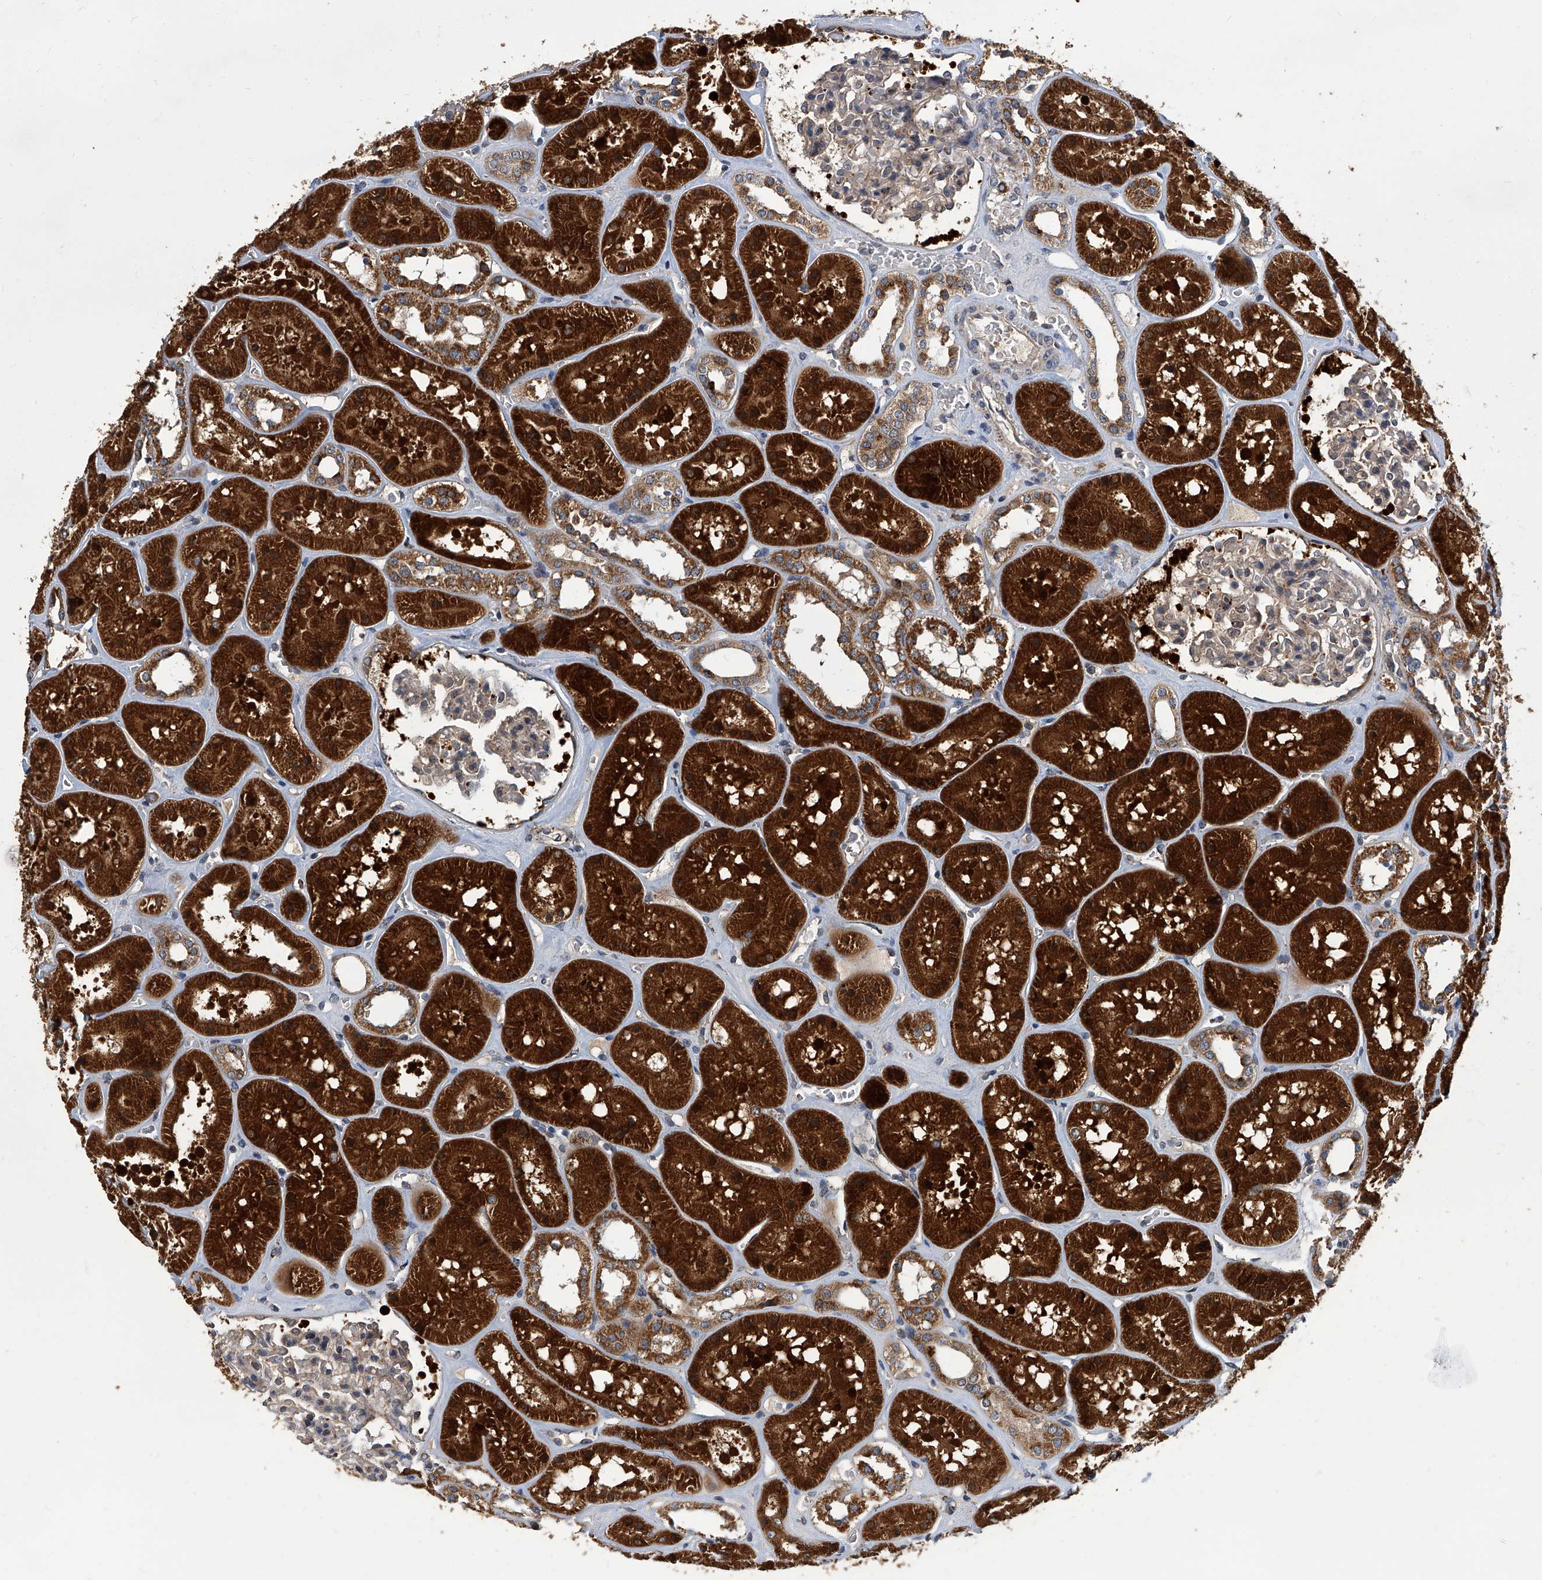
{"staining": {"intensity": "weak", "quantity": "<25%", "location": "cytoplasmic/membranous"}, "tissue": "kidney", "cell_type": "Cells in glomeruli", "image_type": "normal", "snomed": [{"axis": "morphology", "description": "Normal tissue, NOS"}, {"axis": "topography", "description": "Kidney"}], "caption": "Immunohistochemical staining of unremarkable kidney shows no significant expression in cells in glomeruli.", "gene": "TNFRSF13B", "patient": {"sex": "female", "age": 41}}